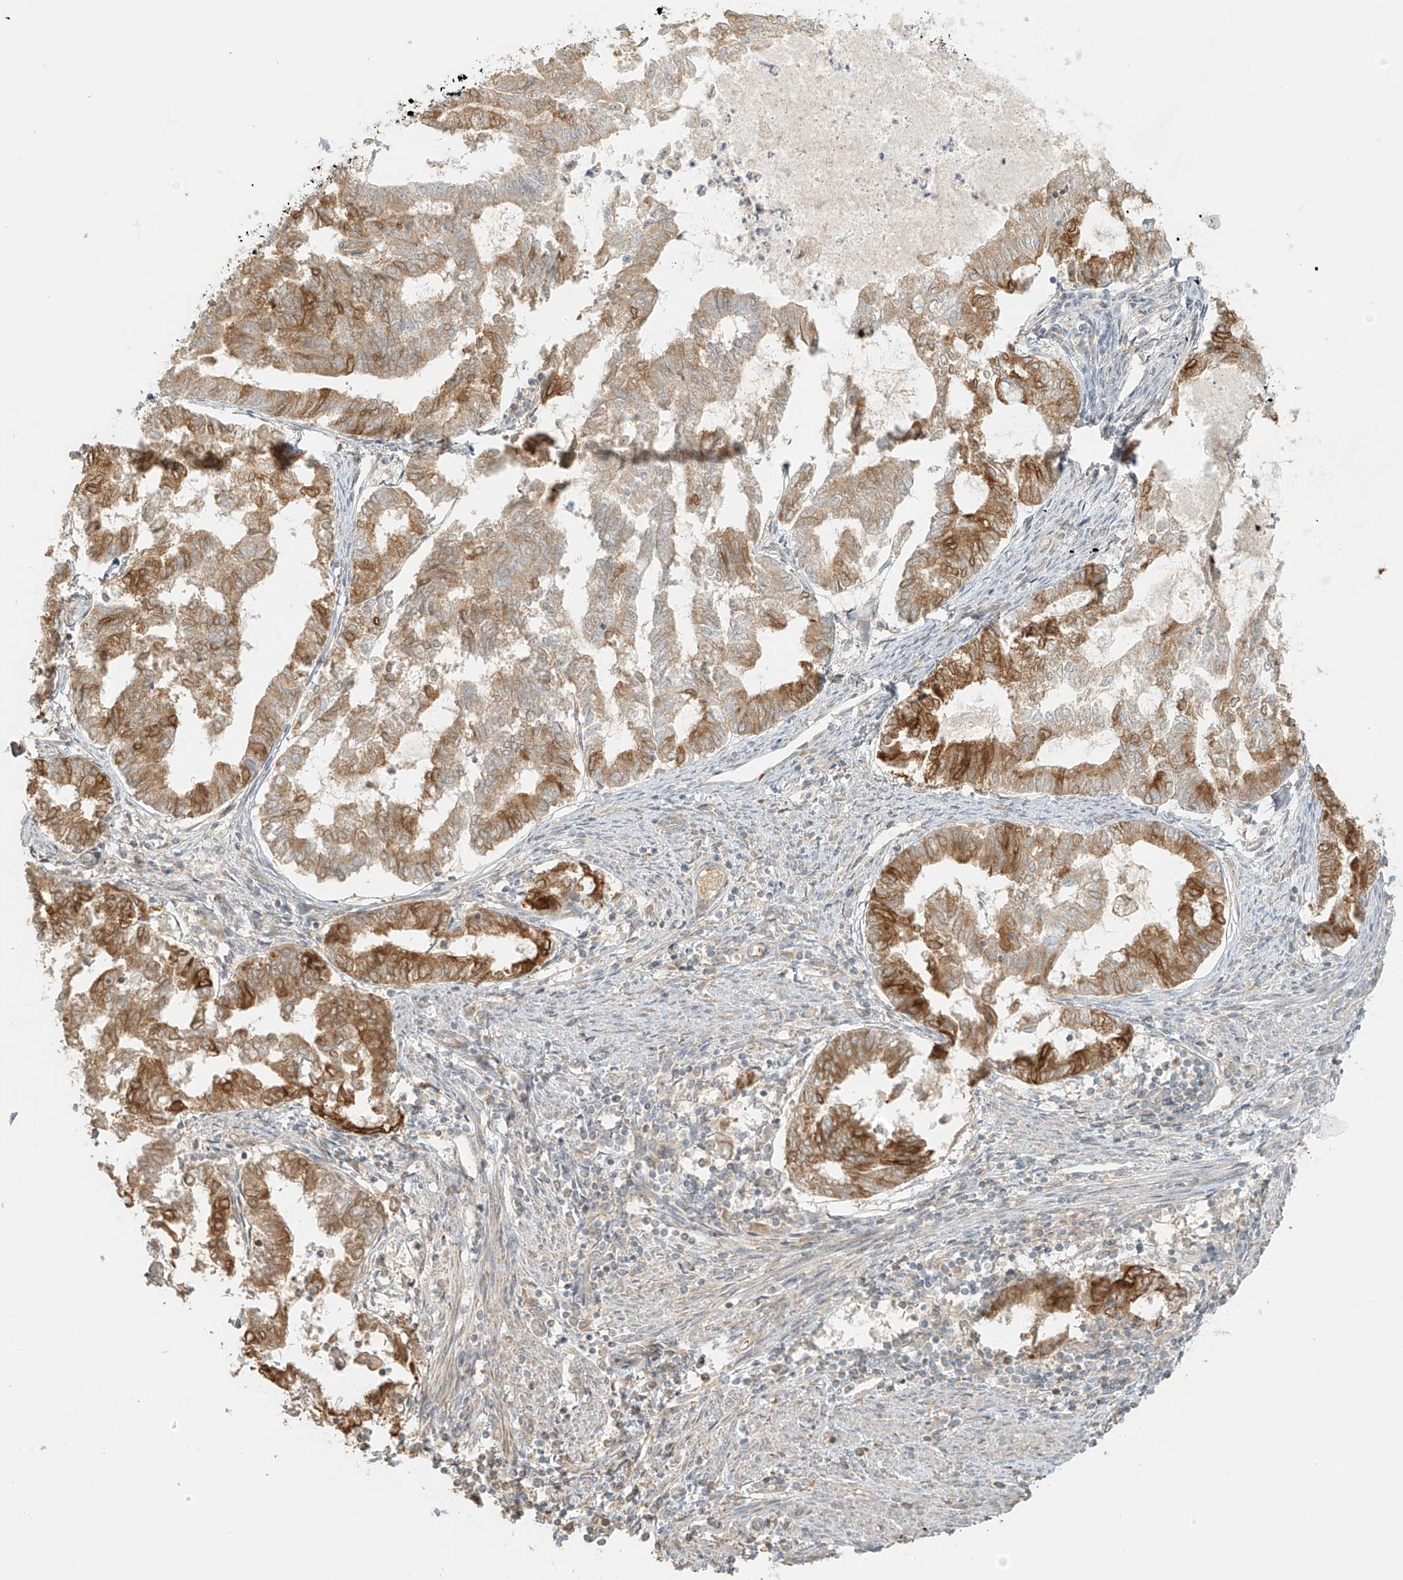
{"staining": {"intensity": "strong", "quantity": ">75%", "location": "cytoplasmic/membranous"}, "tissue": "endometrial cancer", "cell_type": "Tumor cells", "image_type": "cancer", "snomed": [{"axis": "morphology", "description": "Adenocarcinoma, NOS"}, {"axis": "topography", "description": "Endometrium"}], "caption": "The image exhibits immunohistochemical staining of adenocarcinoma (endometrial). There is strong cytoplasmic/membranous staining is identified in approximately >75% of tumor cells.", "gene": "UPK1B", "patient": {"sex": "female", "age": 79}}